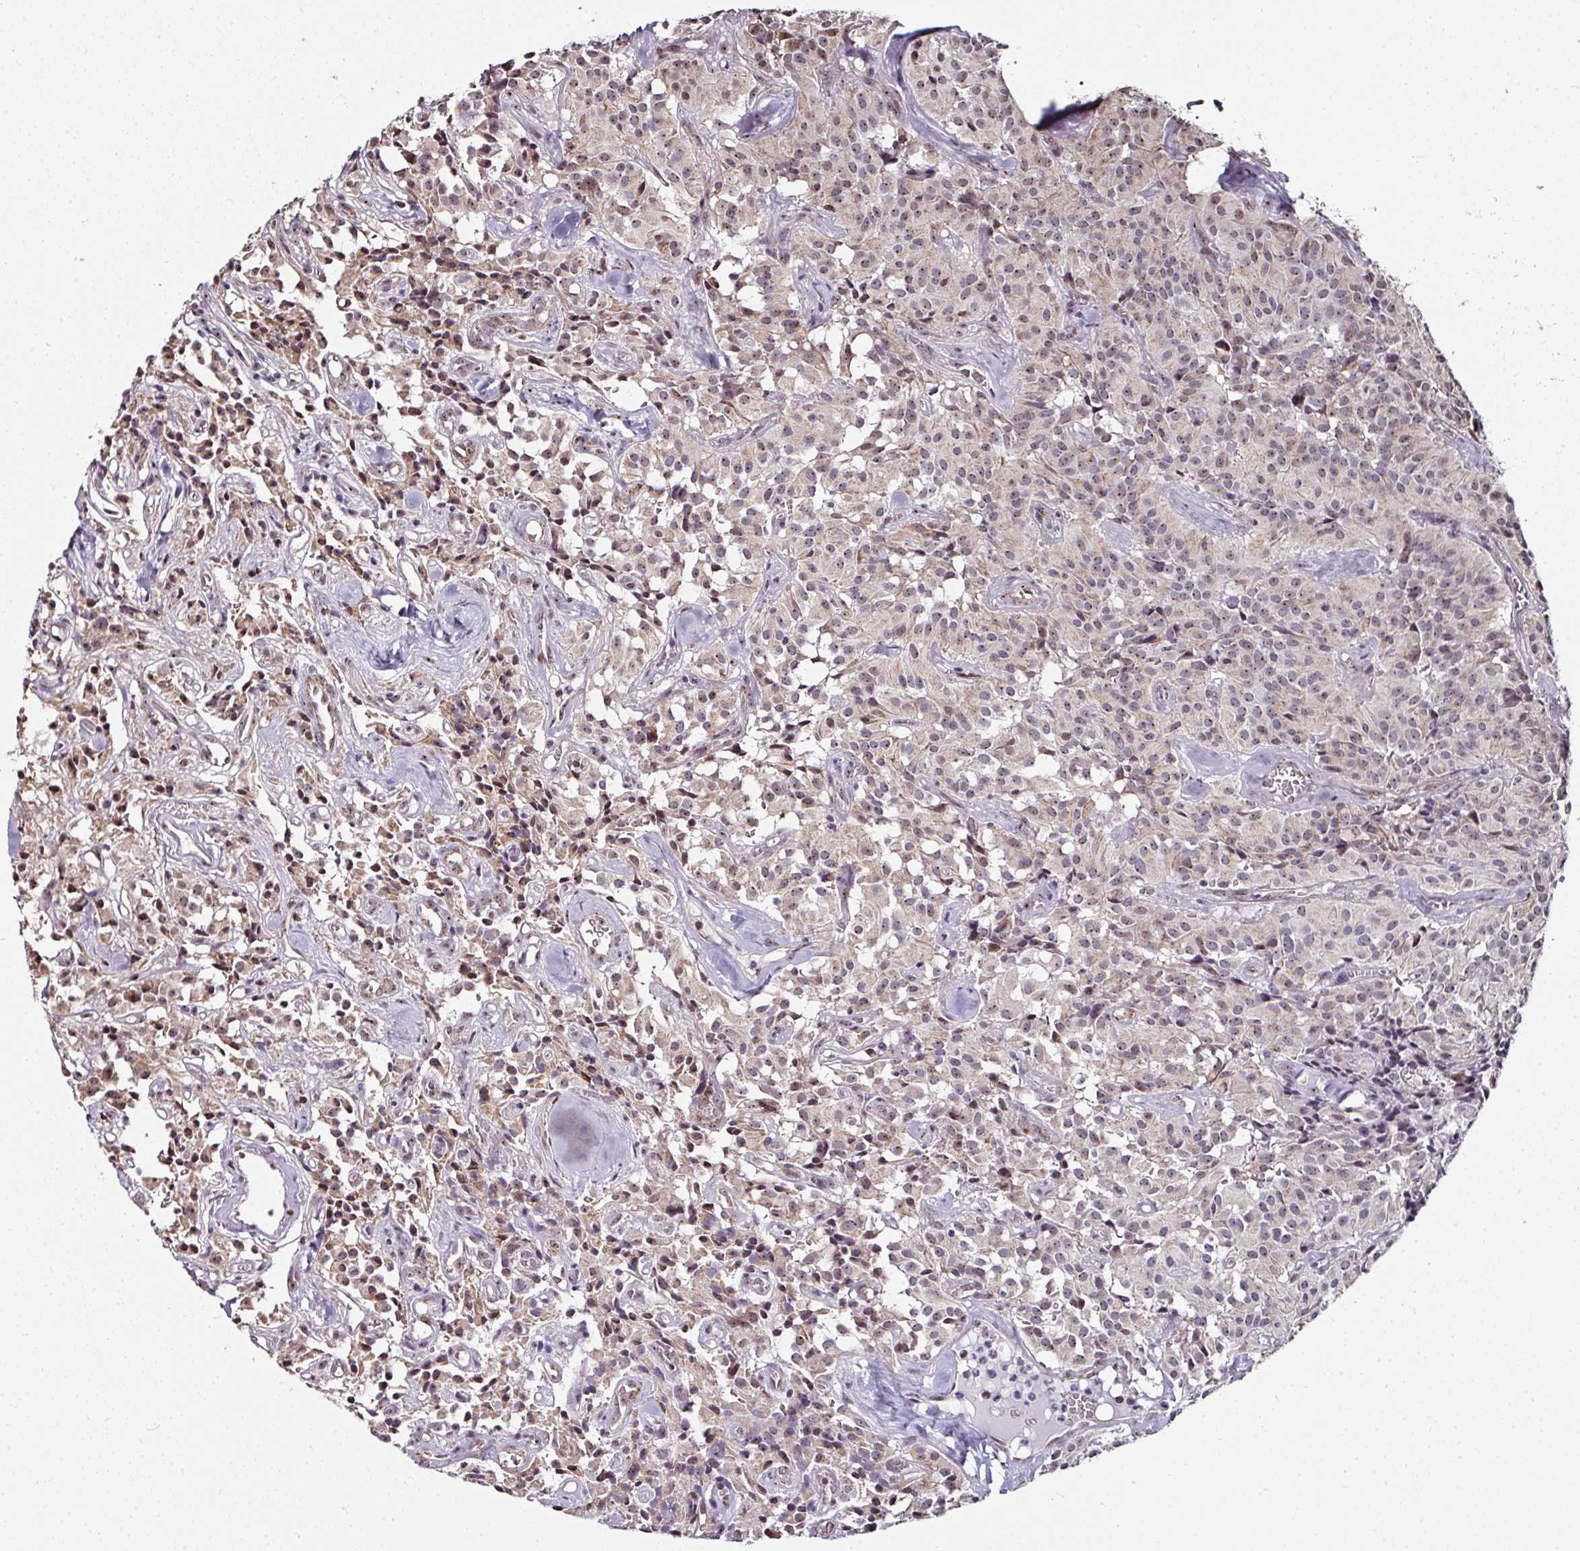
{"staining": {"intensity": "weak", "quantity": ">75%", "location": "nuclear"}, "tissue": "glioma", "cell_type": "Tumor cells", "image_type": "cancer", "snomed": [{"axis": "morphology", "description": "Glioma, malignant, Low grade"}, {"axis": "topography", "description": "Brain"}], "caption": "Tumor cells reveal low levels of weak nuclear expression in approximately >75% of cells in low-grade glioma (malignant). (DAB = brown stain, brightfield microscopy at high magnification).", "gene": "NACC2", "patient": {"sex": "male", "age": 42}}